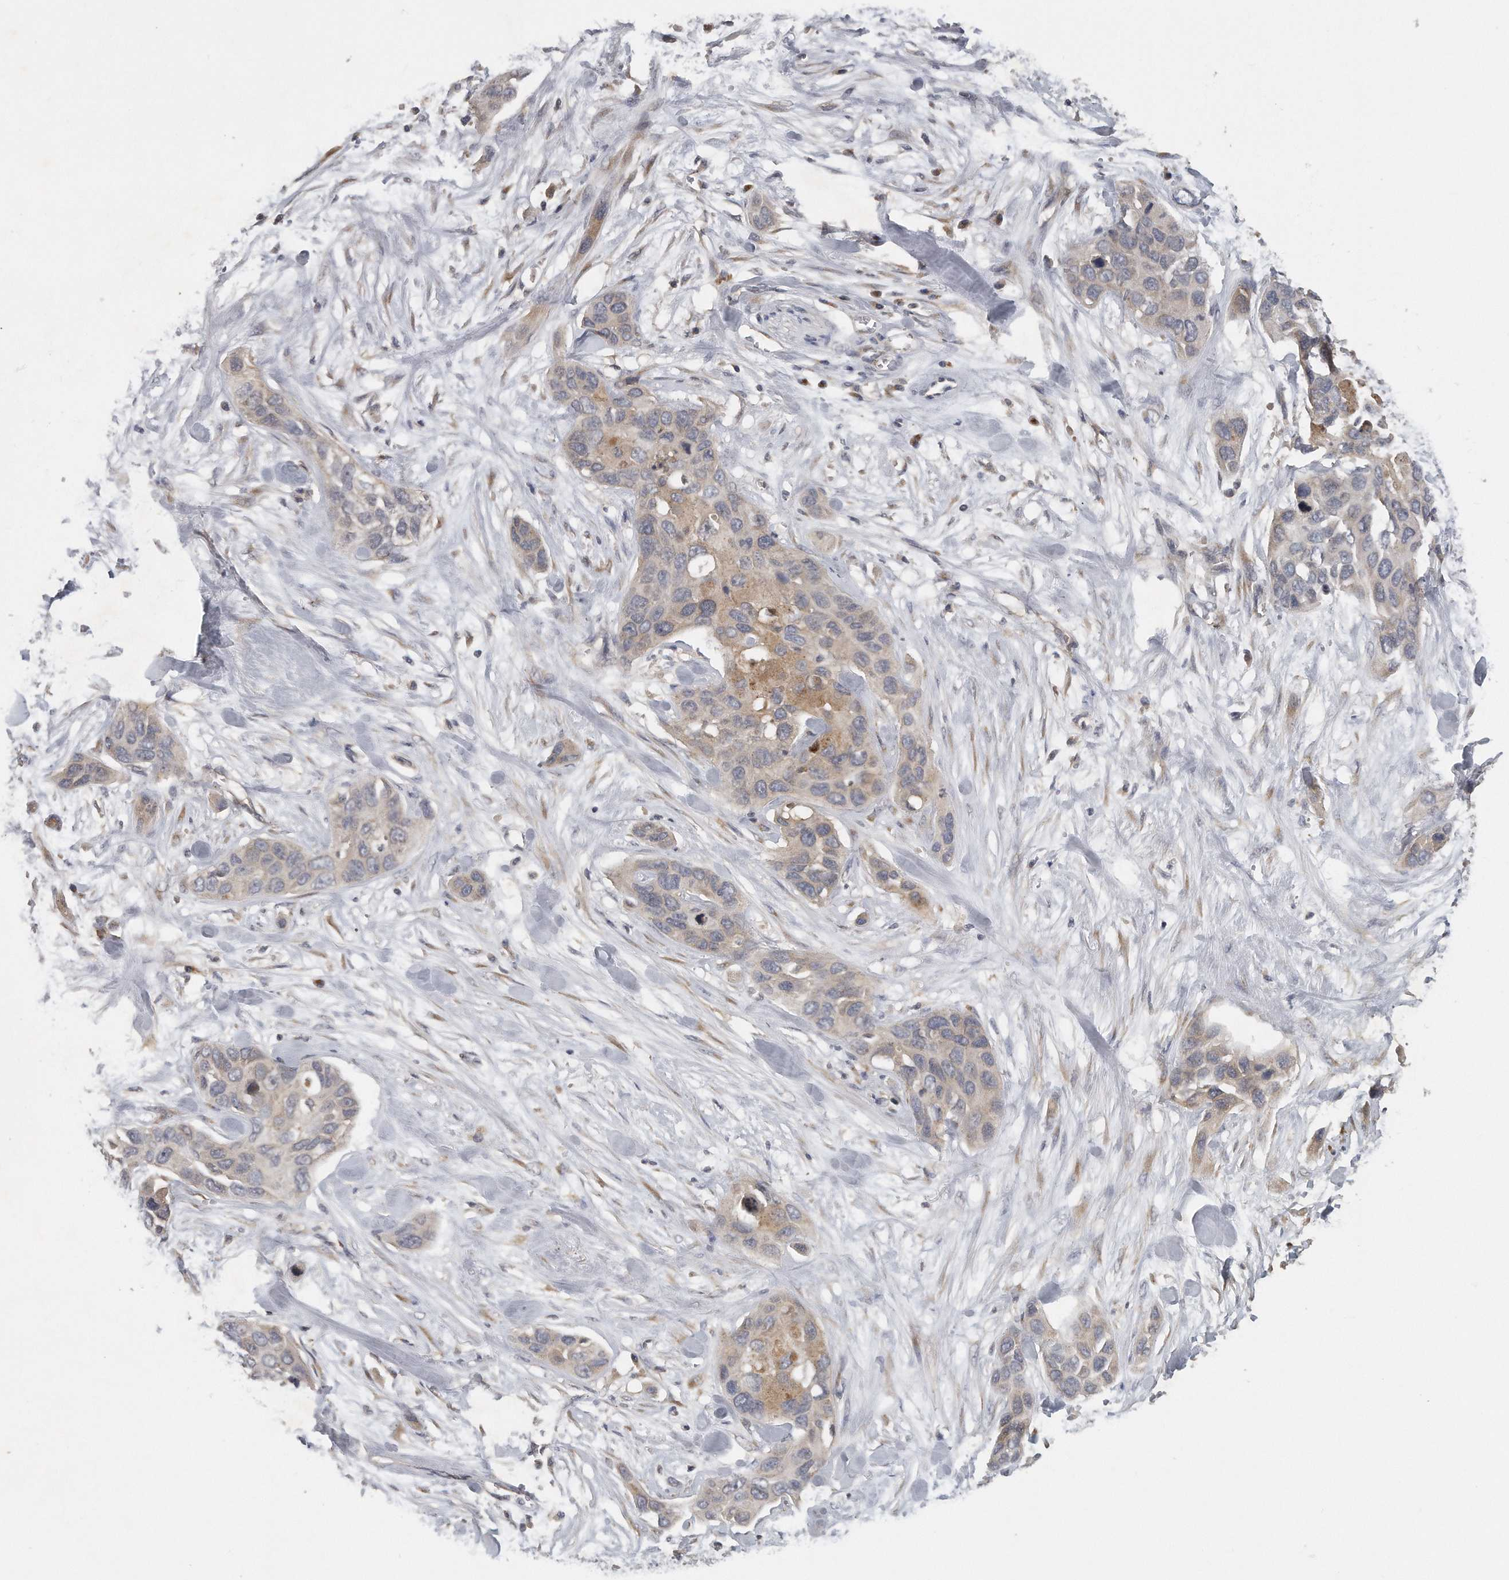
{"staining": {"intensity": "weak", "quantity": "25%-75%", "location": "cytoplasmic/membranous"}, "tissue": "pancreatic cancer", "cell_type": "Tumor cells", "image_type": "cancer", "snomed": [{"axis": "morphology", "description": "Adenocarcinoma, NOS"}, {"axis": "topography", "description": "Pancreas"}], "caption": "This is an image of immunohistochemistry (IHC) staining of pancreatic cancer, which shows weak positivity in the cytoplasmic/membranous of tumor cells.", "gene": "TRAPPC14", "patient": {"sex": "female", "age": 60}}